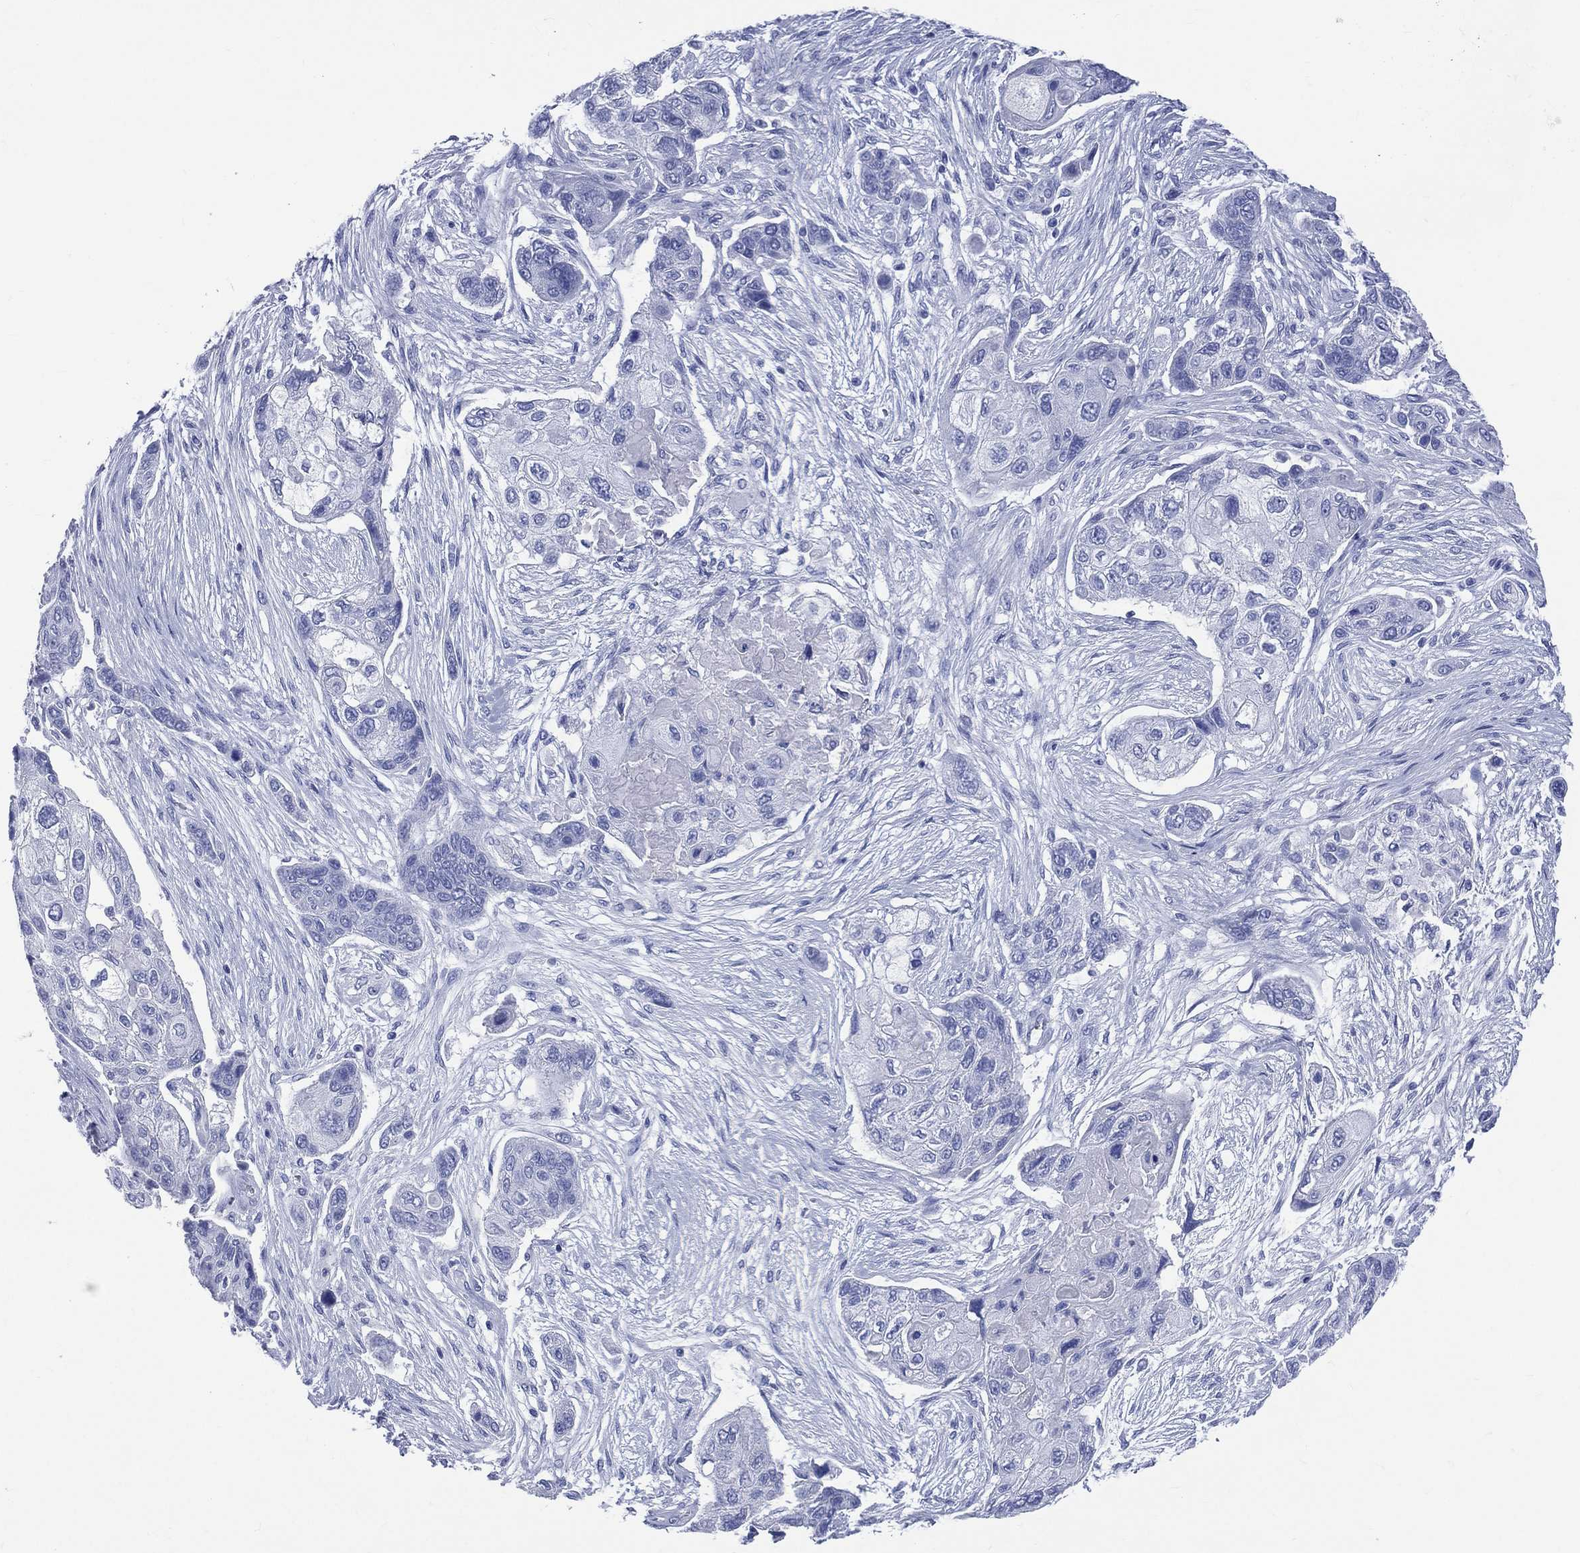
{"staining": {"intensity": "negative", "quantity": "none", "location": "none"}, "tissue": "lung cancer", "cell_type": "Tumor cells", "image_type": "cancer", "snomed": [{"axis": "morphology", "description": "Squamous cell carcinoma, NOS"}, {"axis": "topography", "description": "Lung"}], "caption": "Image shows no significant protein expression in tumor cells of lung squamous cell carcinoma. (Immunohistochemistry, brightfield microscopy, high magnification).", "gene": "SYP", "patient": {"sex": "male", "age": 69}}